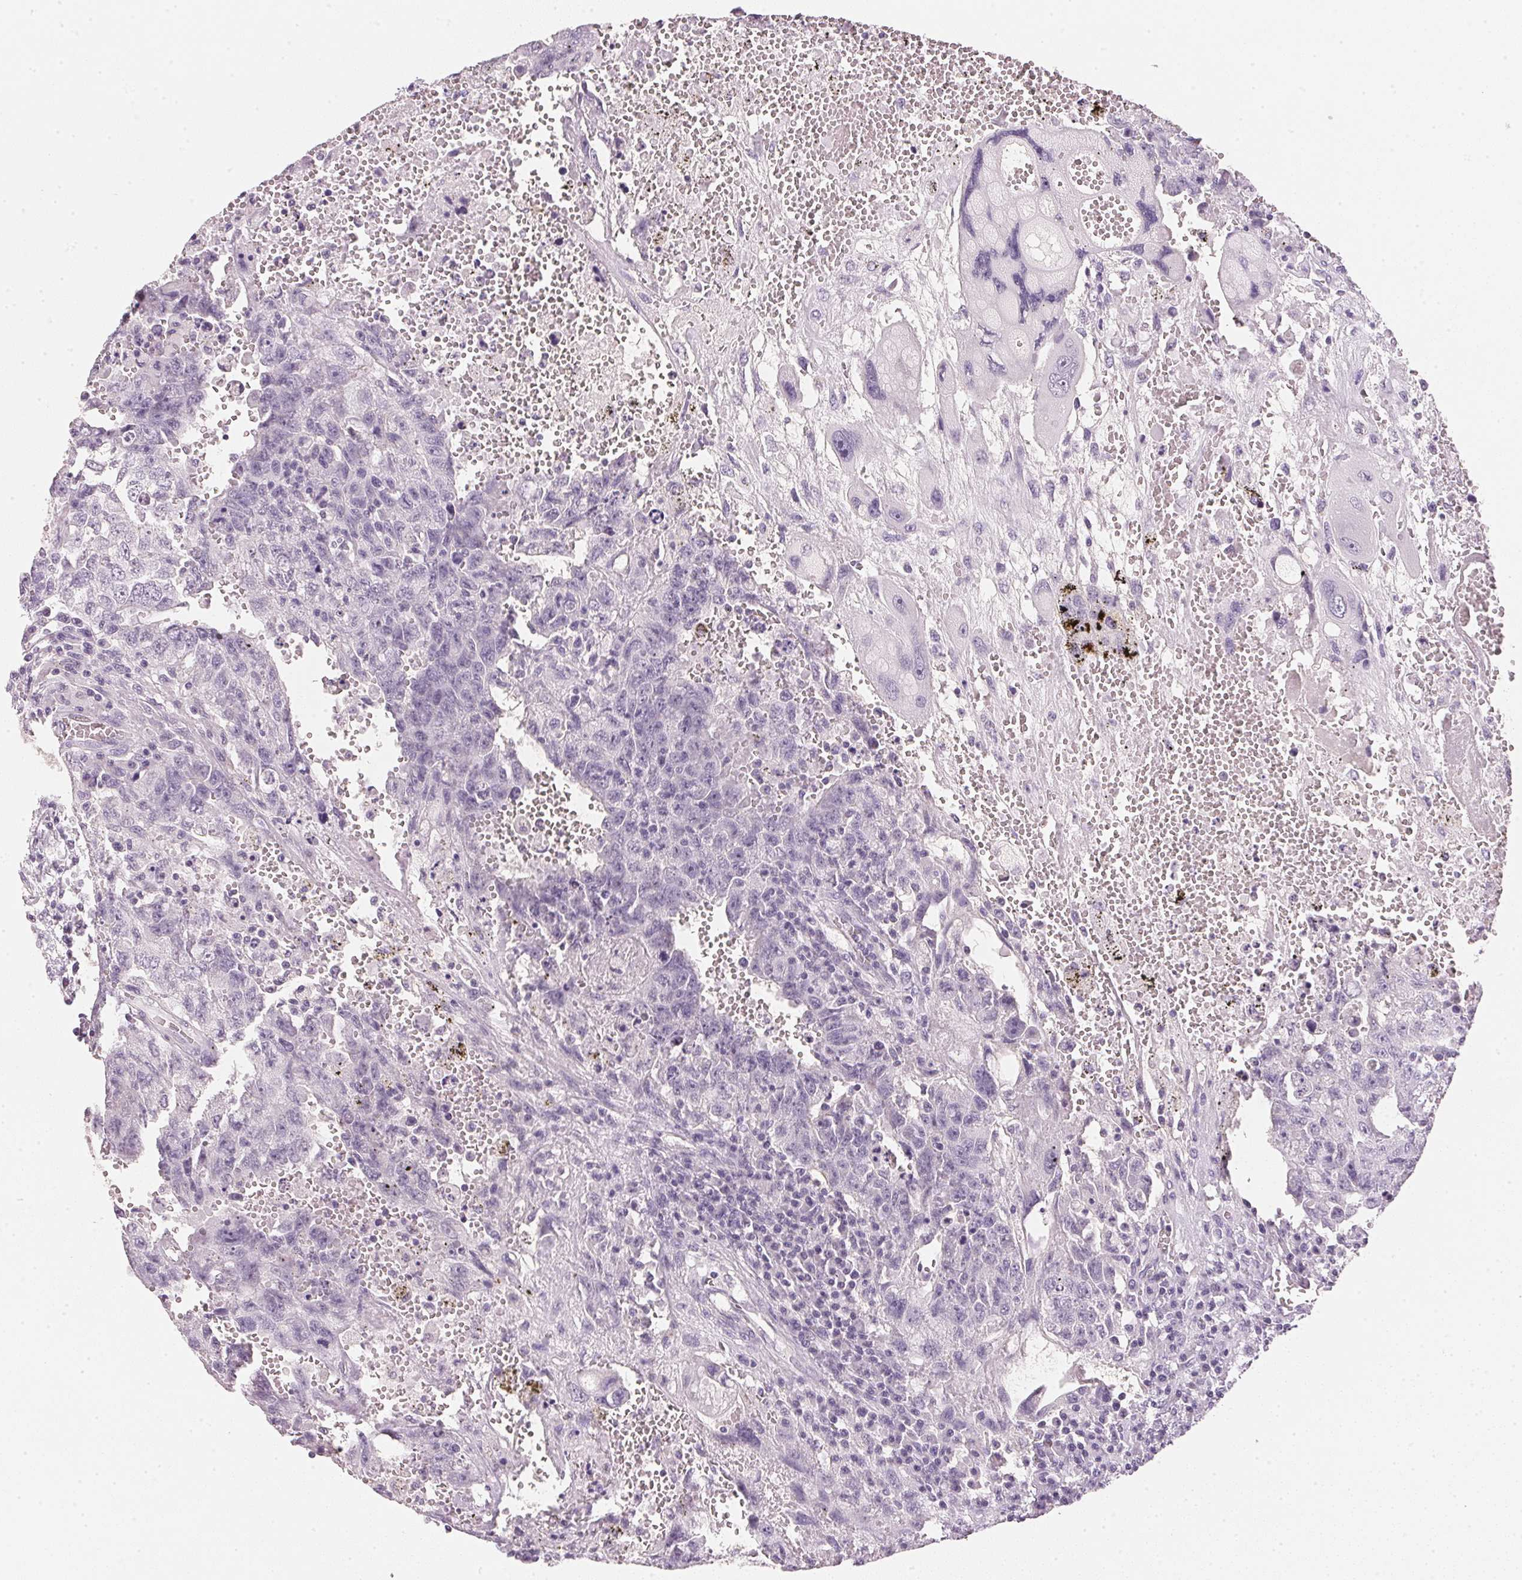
{"staining": {"intensity": "negative", "quantity": "none", "location": "none"}, "tissue": "testis cancer", "cell_type": "Tumor cells", "image_type": "cancer", "snomed": [{"axis": "morphology", "description": "Carcinoma, Embryonal, NOS"}, {"axis": "topography", "description": "Testis"}], "caption": "The image reveals no staining of tumor cells in testis cancer.", "gene": "IGFBP1", "patient": {"sex": "male", "age": 26}}